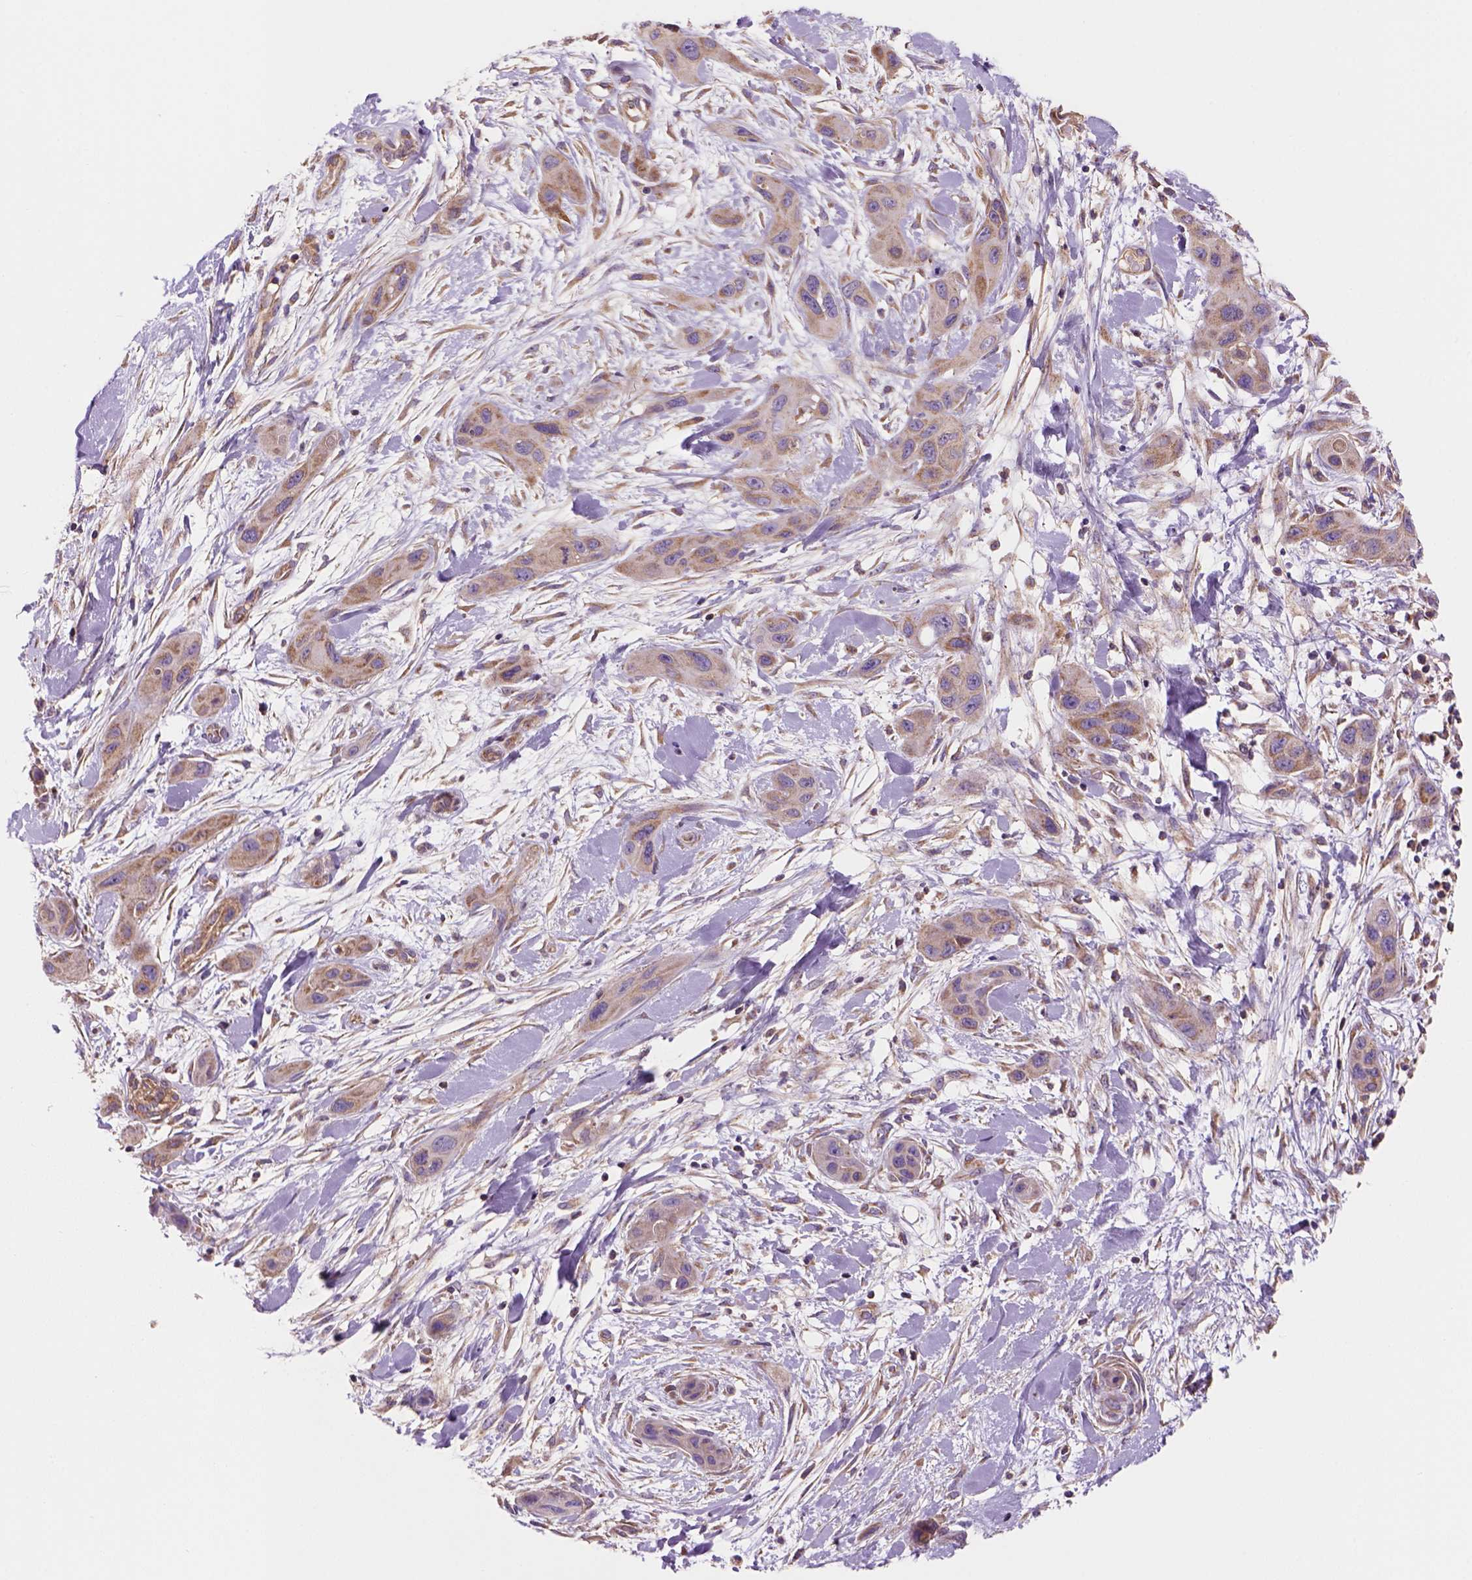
{"staining": {"intensity": "weak", "quantity": ">75%", "location": "cytoplasmic/membranous"}, "tissue": "skin cancer", "cell_type": "Tumor cells", "image_type": "cancer", "snomed": [{"axis": "morphology", "description": "Squamous cell carcinoma, NOS"}, {"axis": "topography", "description": "Skin"}], "caption": "Brown immunohistochemical staining in skin cancer (squamous cell carcinoma) shows weak cytoplasmic/membranous expression in about >75% of tumor cells.", "gene": "WARS2", "patient": {"sex": "male", "age": 79}}